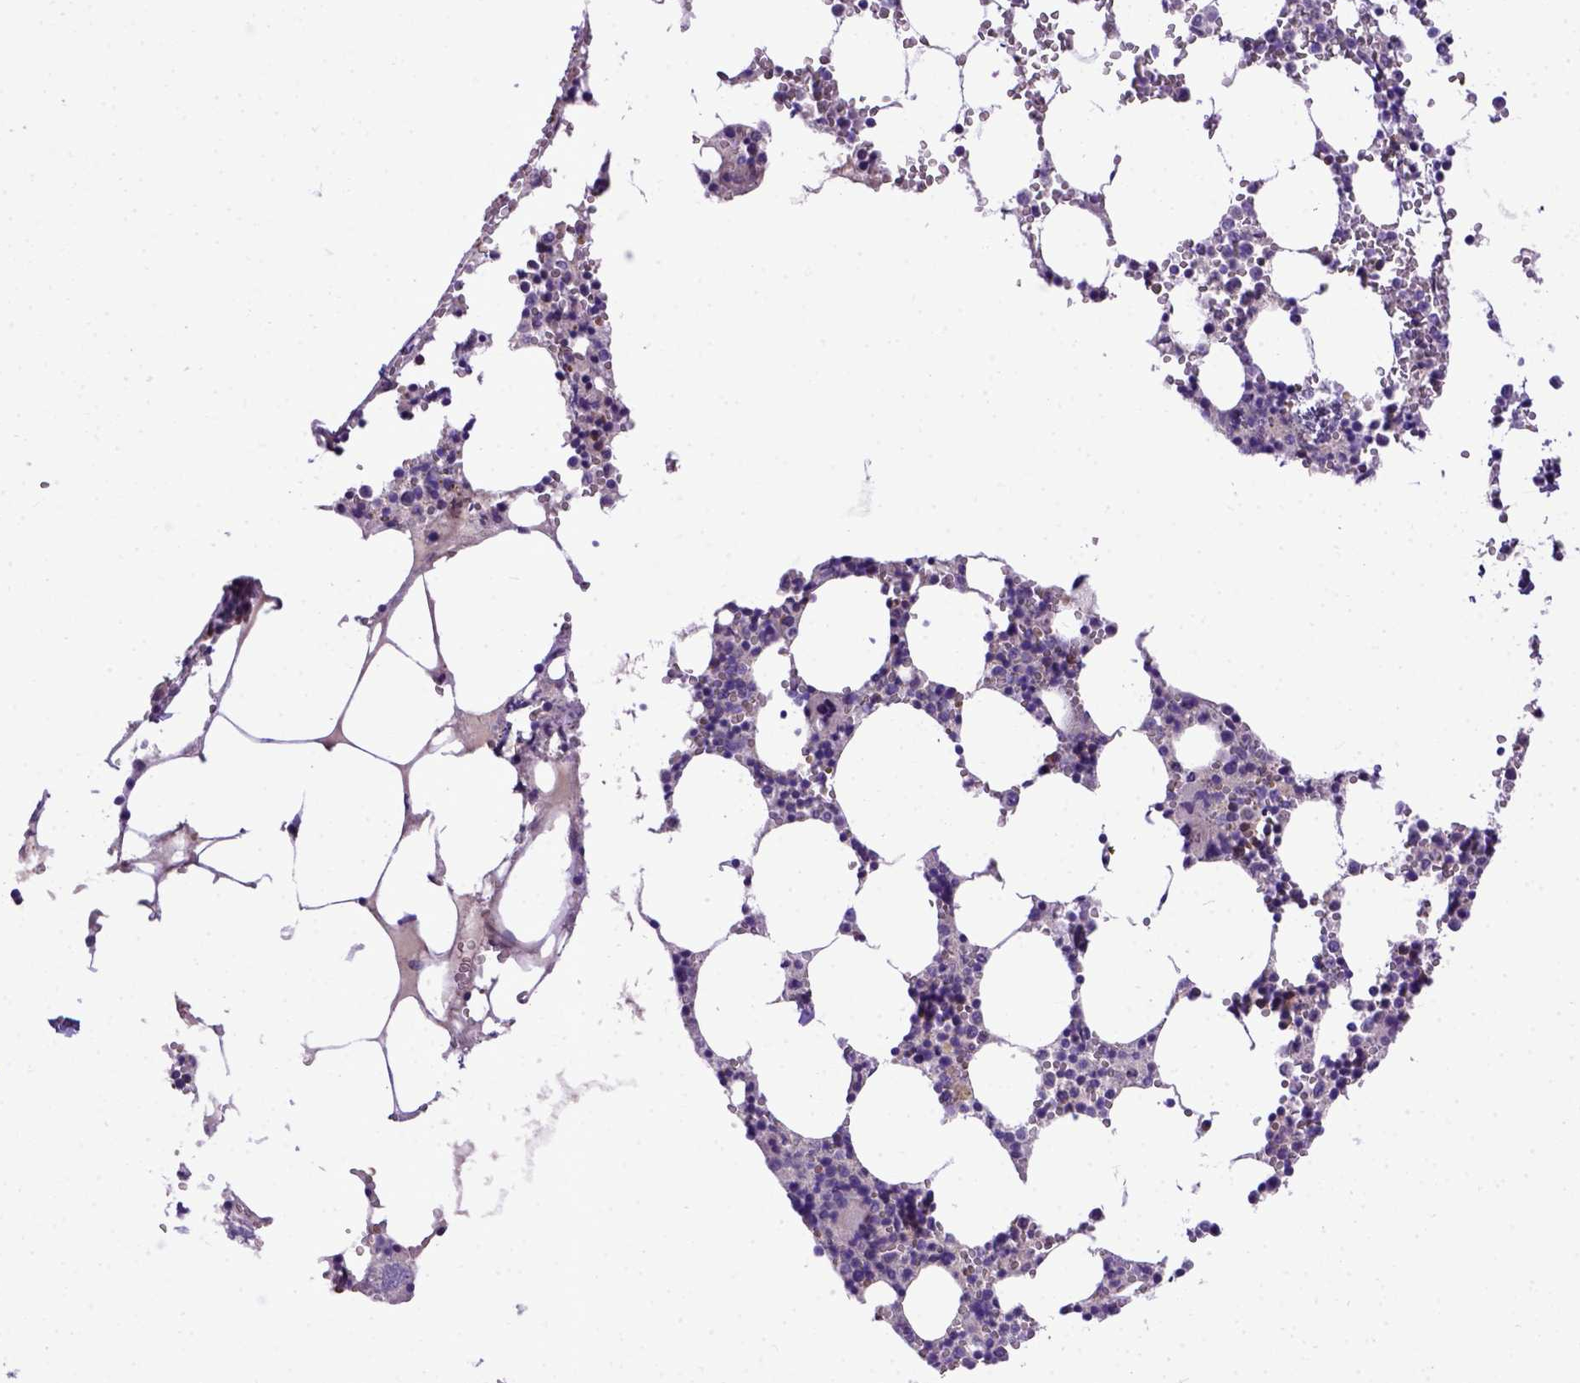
{"staining": {"intensity": "strong", "quantity": "<25%", "location": "cytoplasmic/membranous"}, "tissue": "bone marrow", "cell_type": "Hematopoietic cells", "image_type": "normal", "snomed": [{"axis": "morphology", "description": "Normal tissue, NOS"}, {"axis": "topography", "description": "Bone marrow"}], "caption": "Bone marrow stained with a protein marker demonstrates strong staining in hematopoietic cells.", "gene": "ADAM12", "patient": {"sex": "male", "age": 54}}